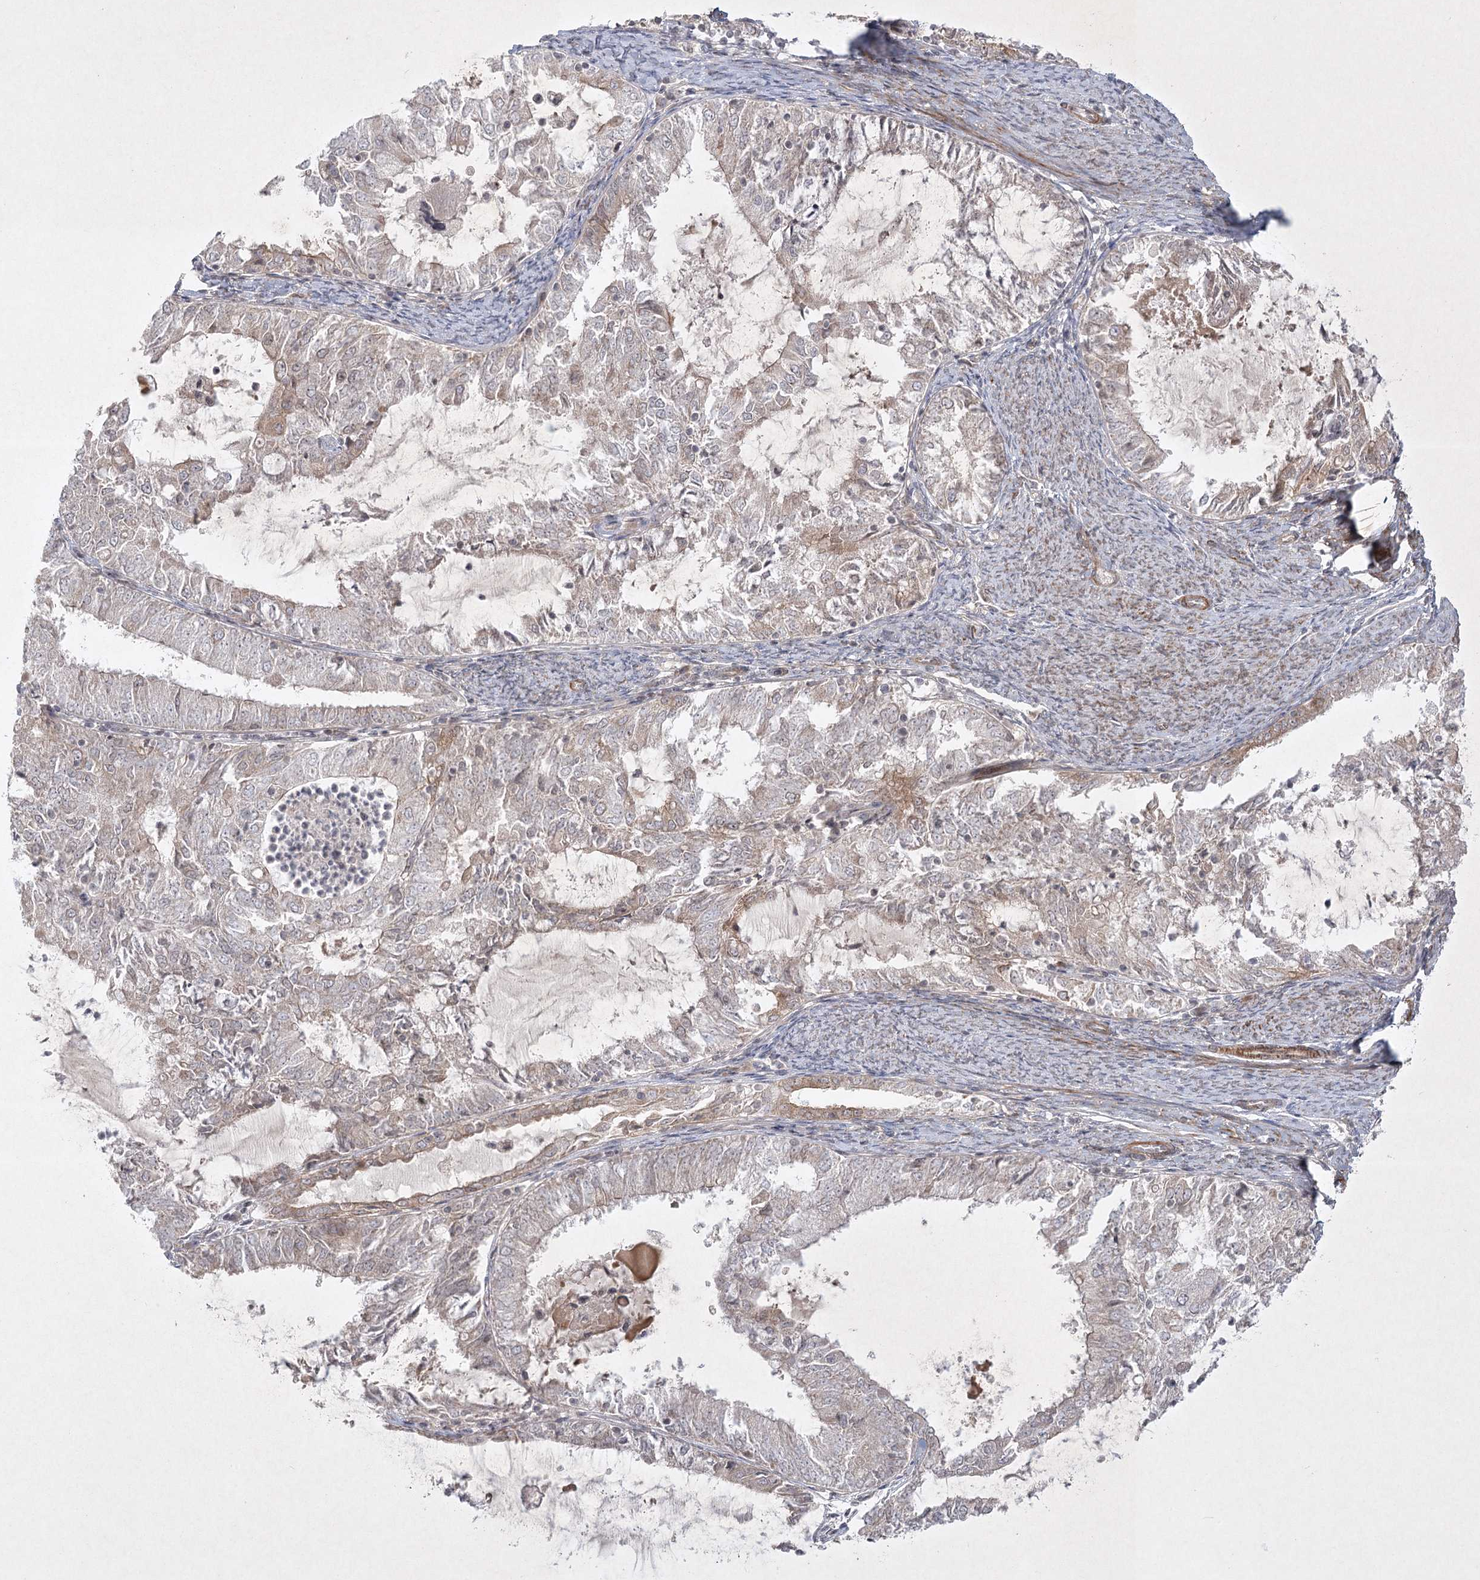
{"staining": {"intensity": "weak", "quantity": "<25%", "location": "cytoplasmic/membranous"}, "tissue": "endometrial cancer", "cell_type": "Tumor cells", "image_type": "cancer", "snomed": [{"axis": "morphology", "description": "Adenocarcinoma, NOS"}, {"axis": "topography", "description": "Endometrium"}], "caption": "The IHC histopathology image has no significant positivity in tumor cells of endometrial cancer (adenocarcinoma) tissue.", "gene": "SH2D3A", "patient": {"sex": "female", "age": 57}}